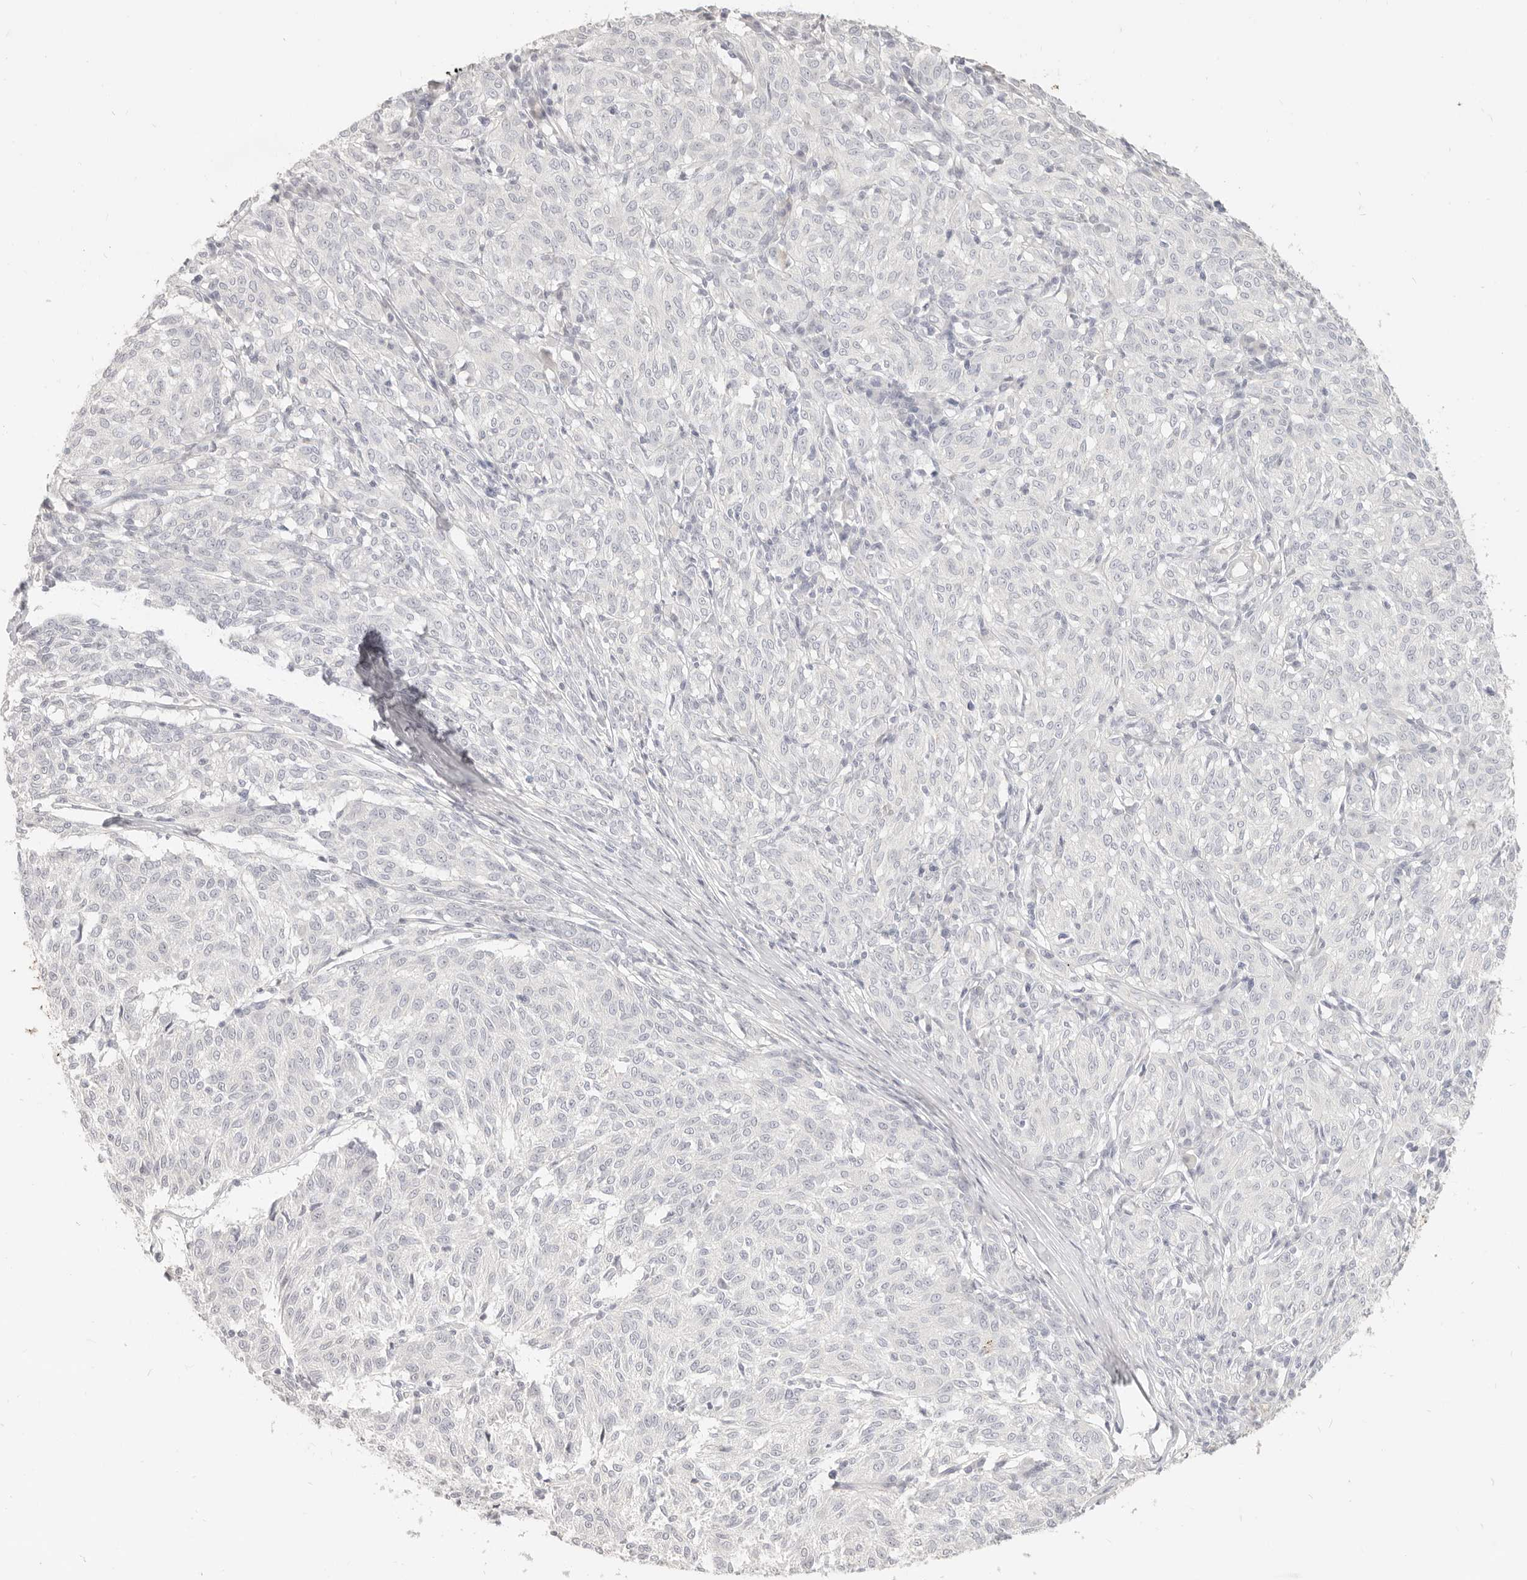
{"staining": {"intensity": "negative", "quantity": "none", "location": "none"}, "tissue": "melanoma", "cell_type": "Tumor cells", "image_type": "cancer", "snomed": [{"axis": "morphology", "description": "Malignant melanoma, NOS"}, {"axis": "topography", "description": "Skin"}], "caption": "Tumor cells show no significant protein expression in melanoma. Nuclei are stained in blue.", "gene": "EPCAM", "patient": {"sex": "female", "age": 72}}